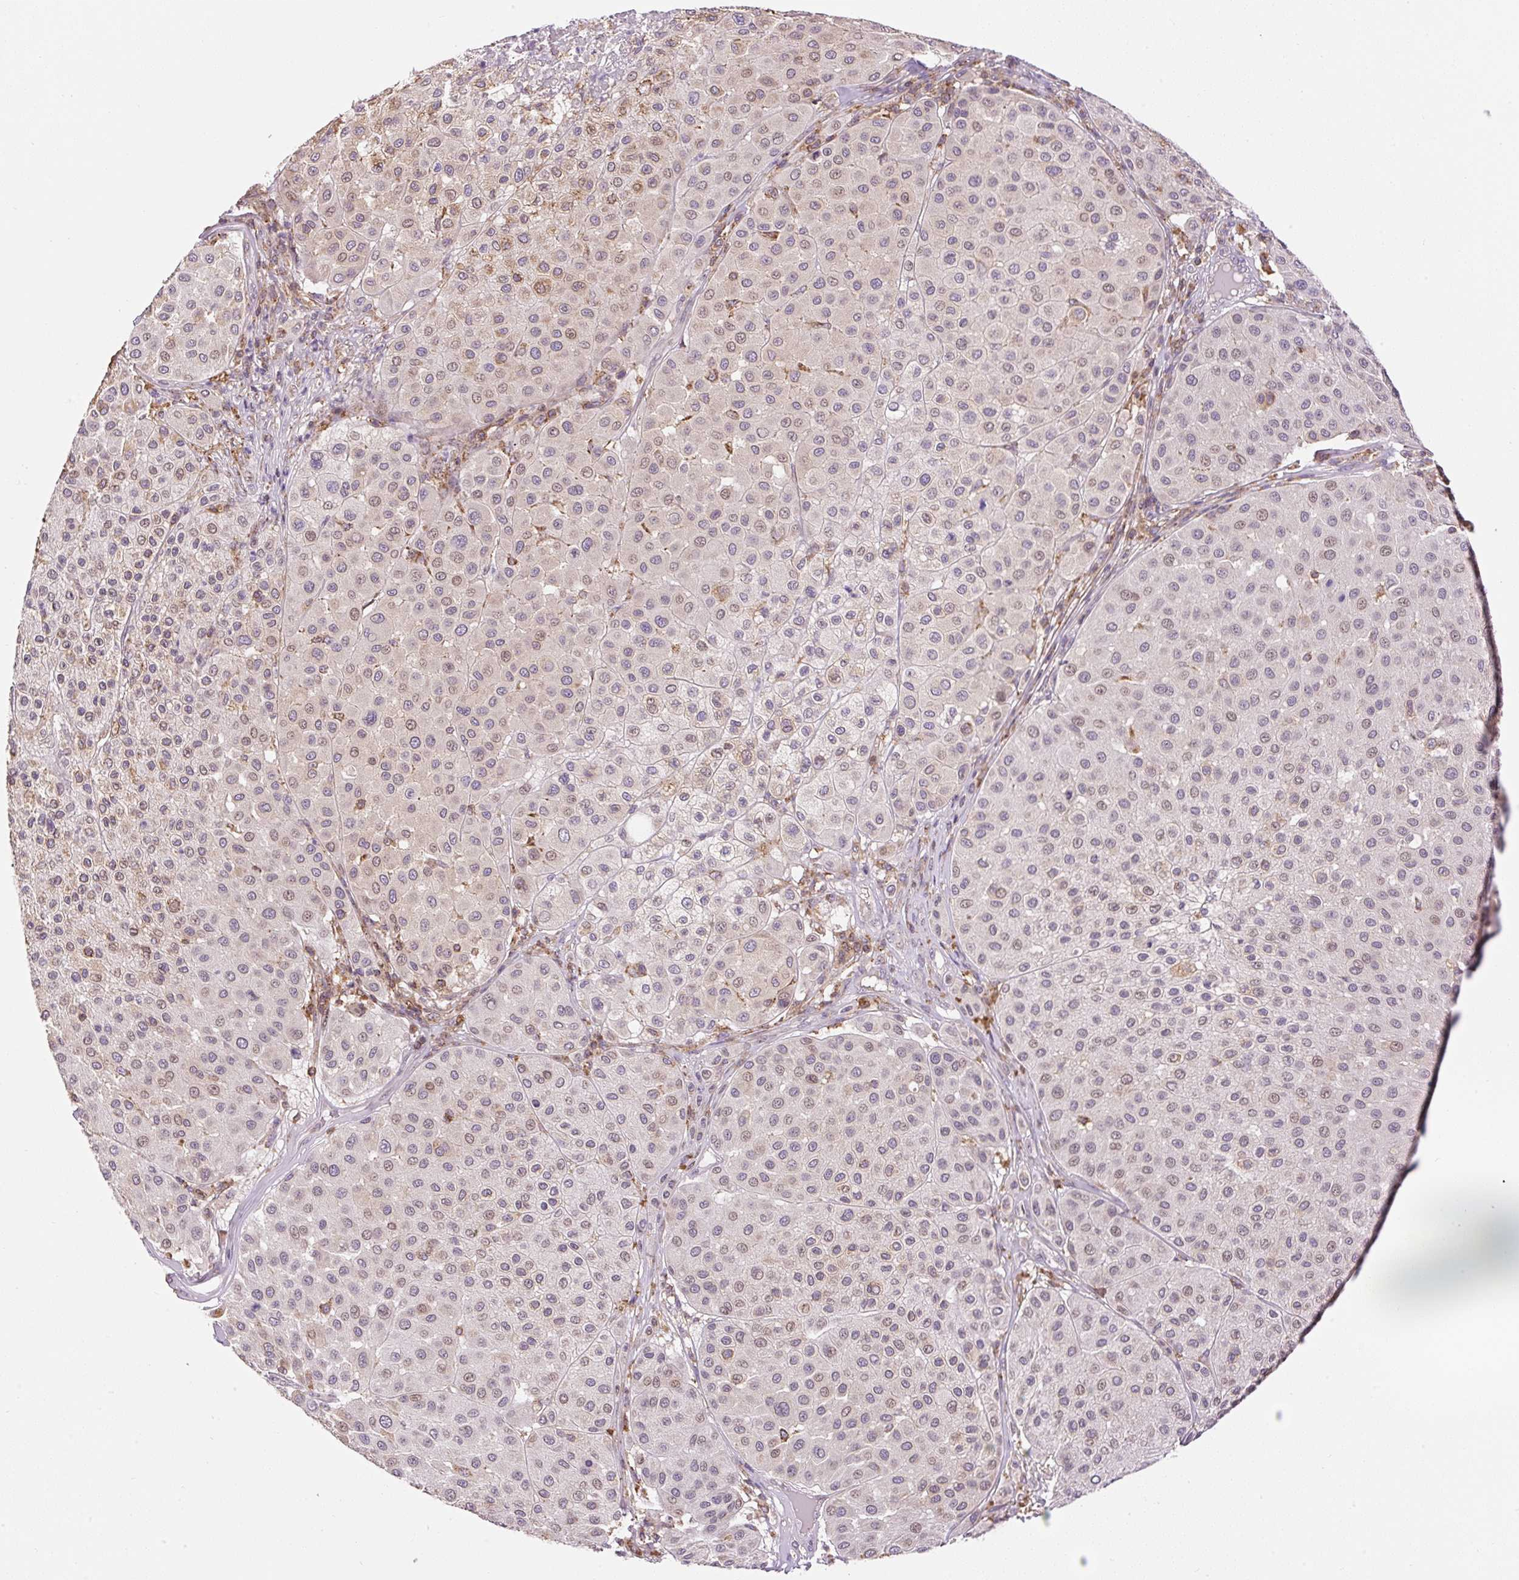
{"staining": {"intensity": "weak", "quantity": "25%-75%", "location": "cytoplasmic/membranous,nuclear"}, "tissue": "melanoma", "cell_type": "Tumor cells", "image_type": "cancer", "snomed": [{"axis": "morphology", "description": "Malignant melanoma, Metastatic site"}, {"axis": "topography", "description": "Smooth muscle"}], "caption": "Immunohistochemistry (IHC) of human melanoma exhibits low levels of weak cytoplasmic/membranous and nuclear expression in about 25%-75% of tumor cells.", "gene": "CARD11", "patient": {"sex": "male", "age": 41}}